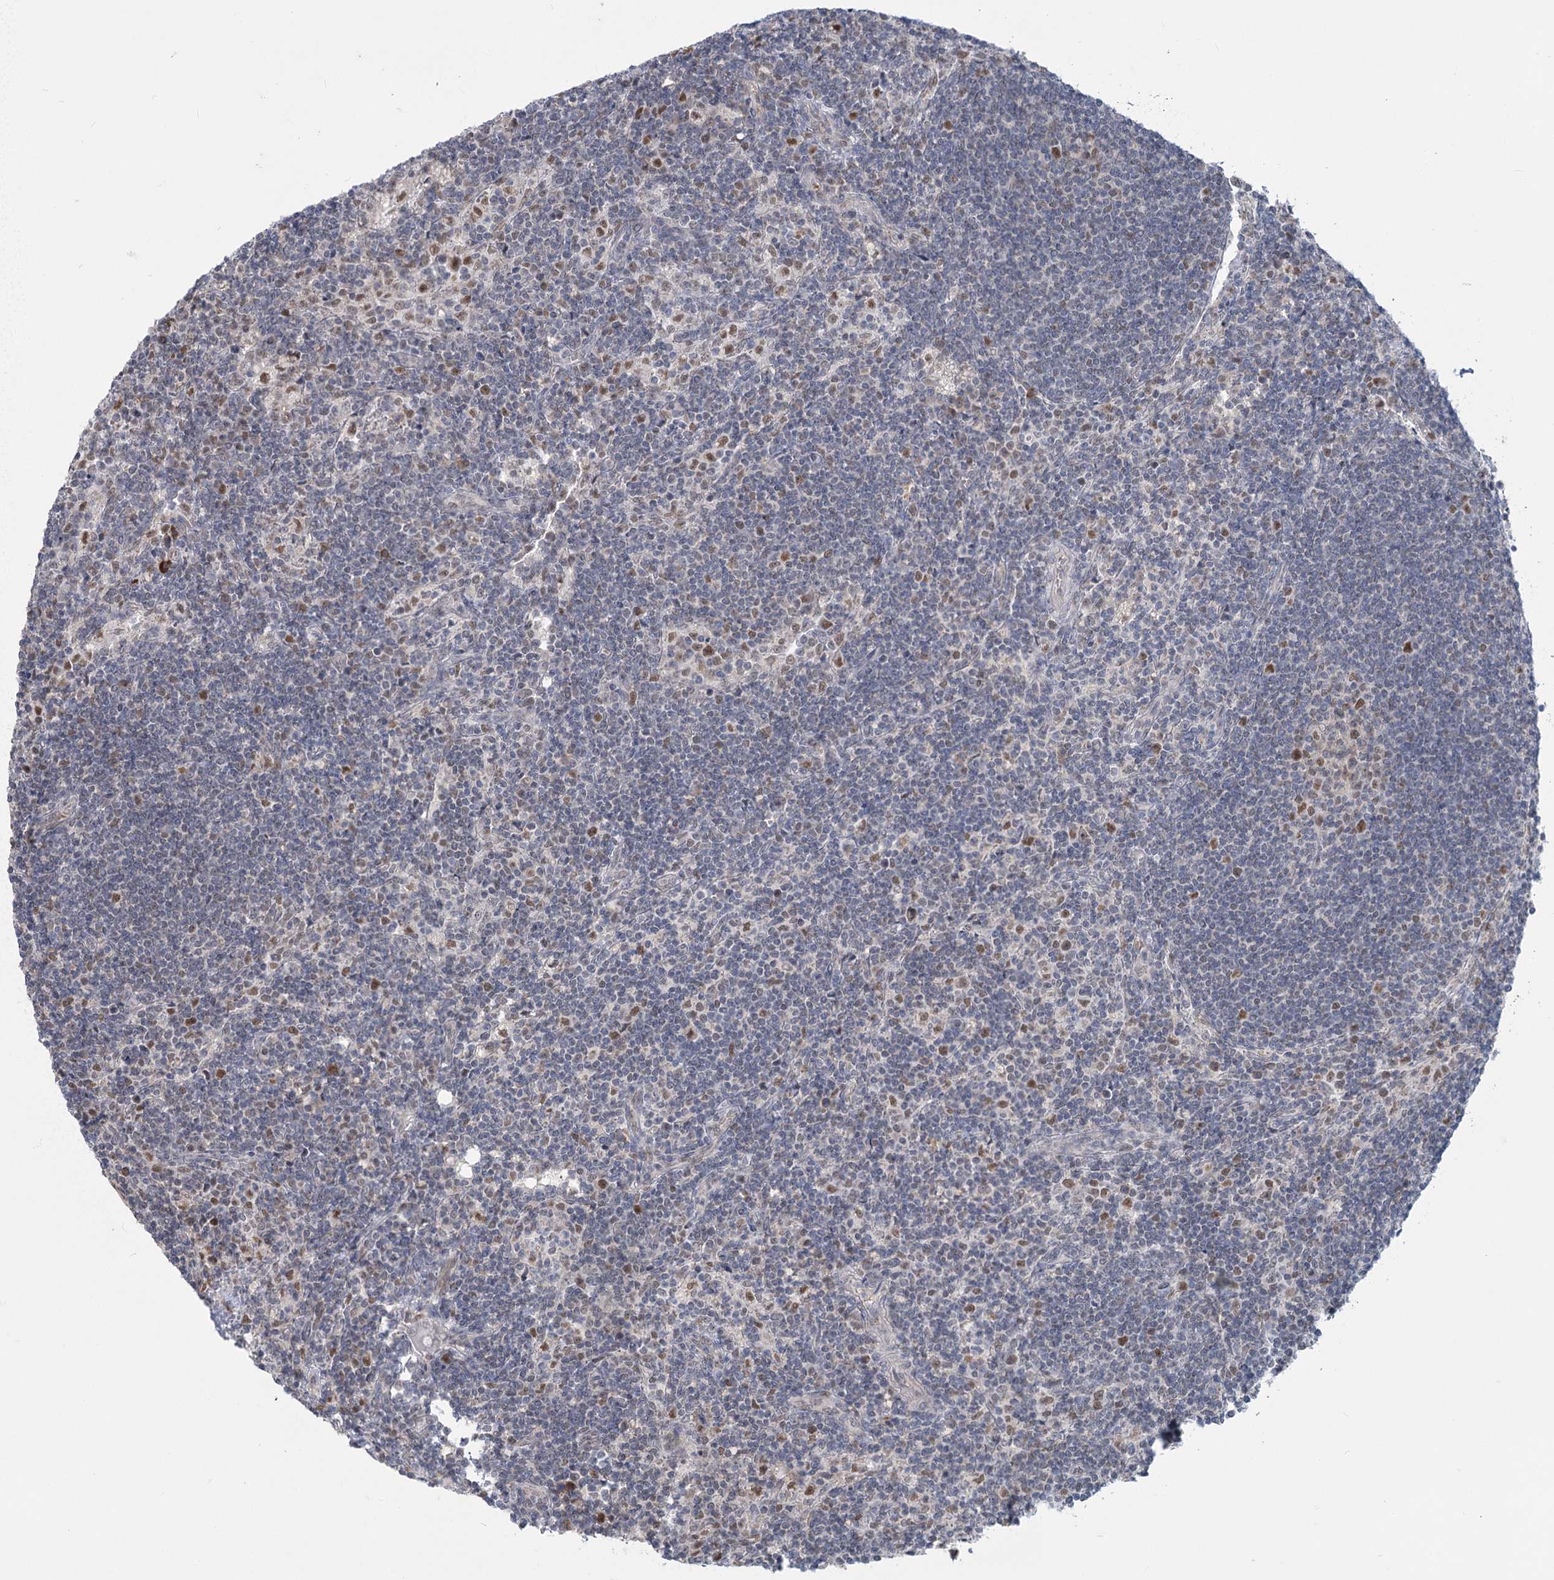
{"staining": {"intensity": "moderate", "quantity": "25%-75%", "location": "nuclear"}, "tissue": "lymph node", "cell_type": "Germinal center cells", "image_type": "normal", "snomed": [{"axis": "morphology", "description": "Normal tissue, NOS"}, {"axis": "topography", "description": "Lymph node"}], "caption": "DAB (3,3'-diaminobenzidine) immunohistochemical staining of normal human lymph node demonstrates moderate nuclear protein expression in about 25%-75% of germinal center cells. (IHC, brightfield microscopy, high magnification).", "gene": "MTG1", "patient": {"sex": "male", "age": 69}}